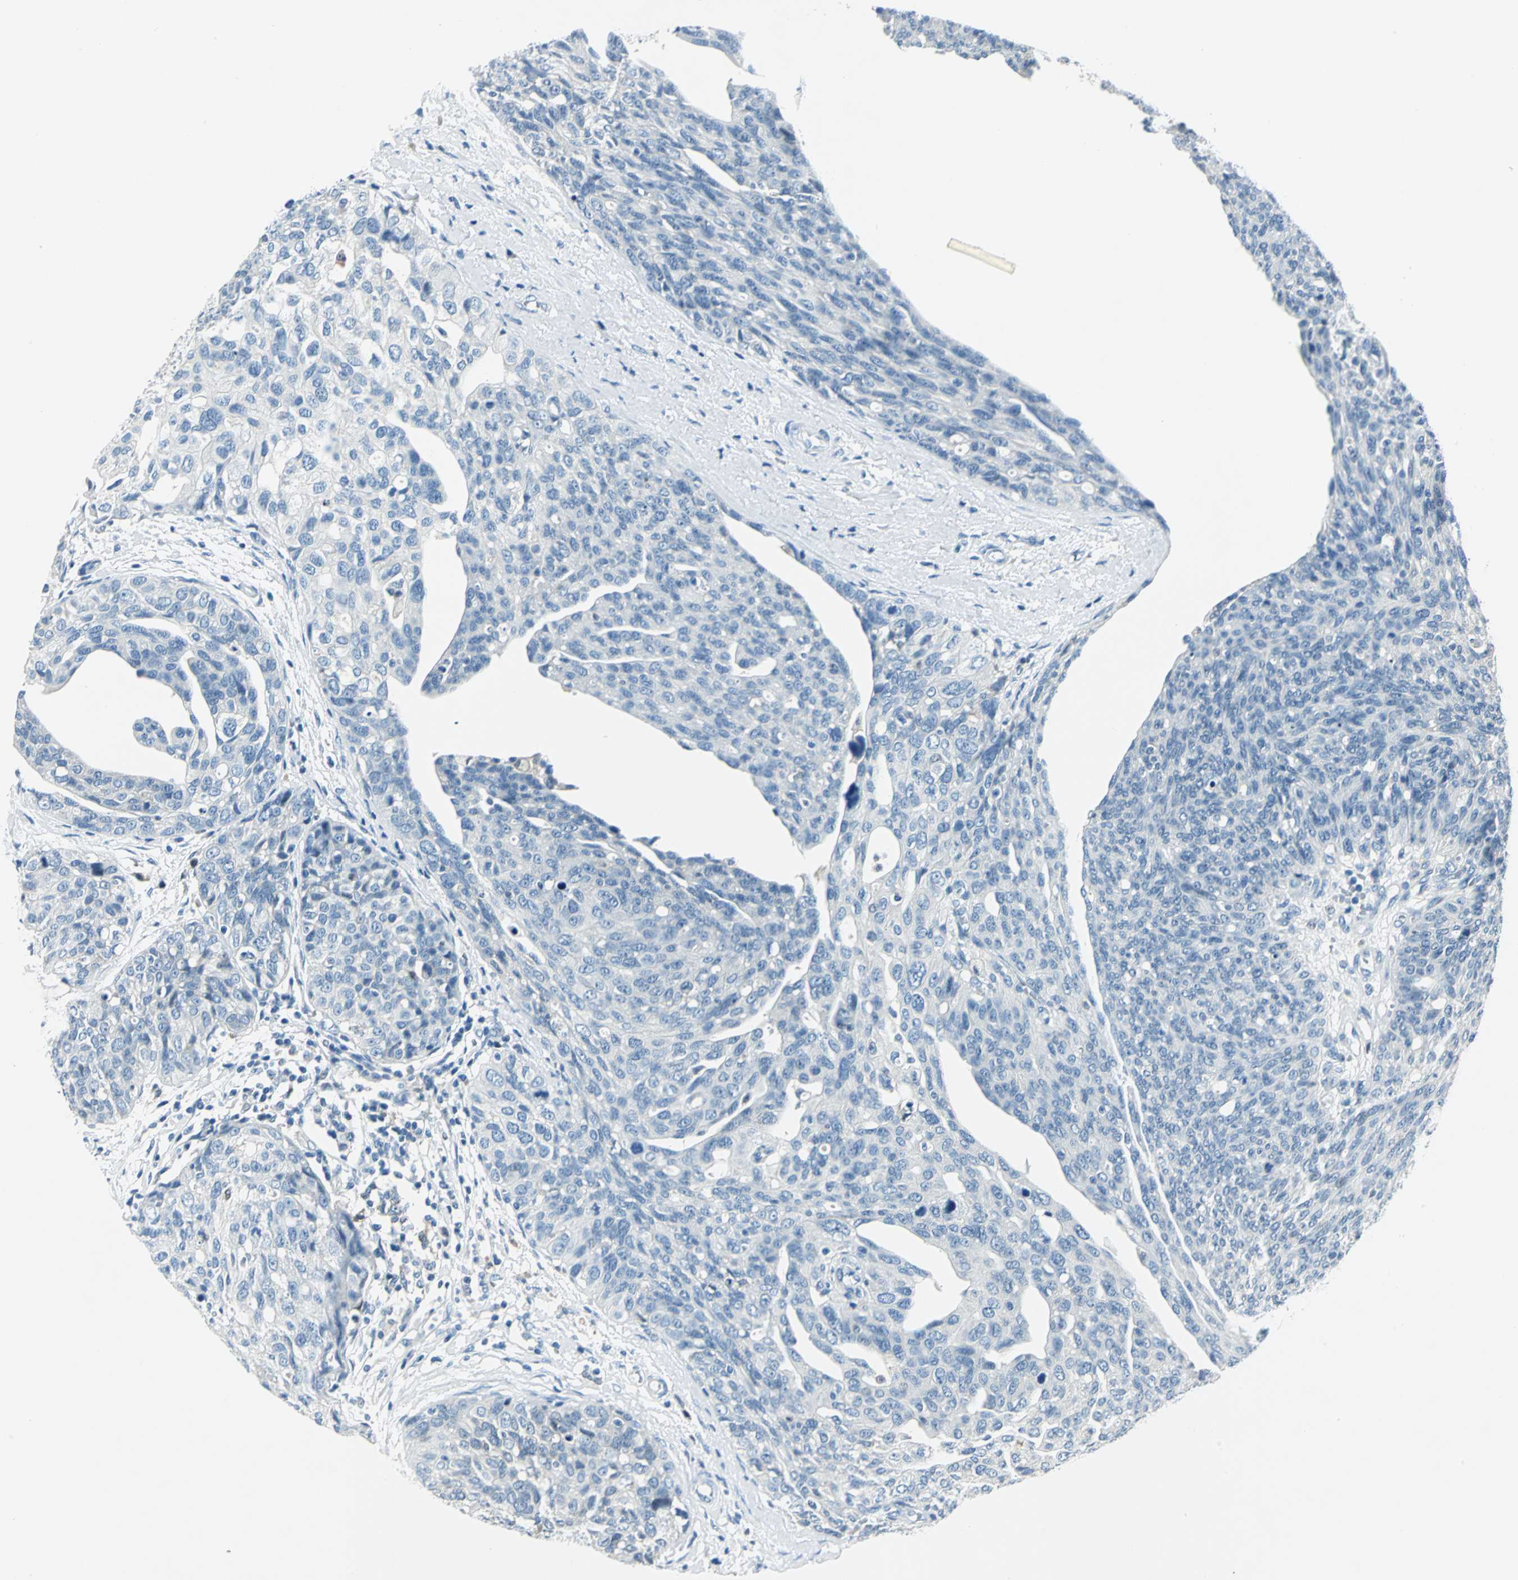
{"staining": {"intensity": "negative", "quantity": "none", "location": "none"}, "tissue": "ovarian cancer", "cell_type": "Tumor cells", "image_type": "cancer", "snomed": [{"axis": "morphology", "description": "Carcinoma, endometroid"}, {"axis": "topography", "description": "Ovary"}], "caption": "Ovarian cancer (endometroid carcinoma) stained for a protein using immunohistochemistry shows no expression tumor cells.", "gene": "AKR1A1", "patient": {"sex": "female", "age": 60}}